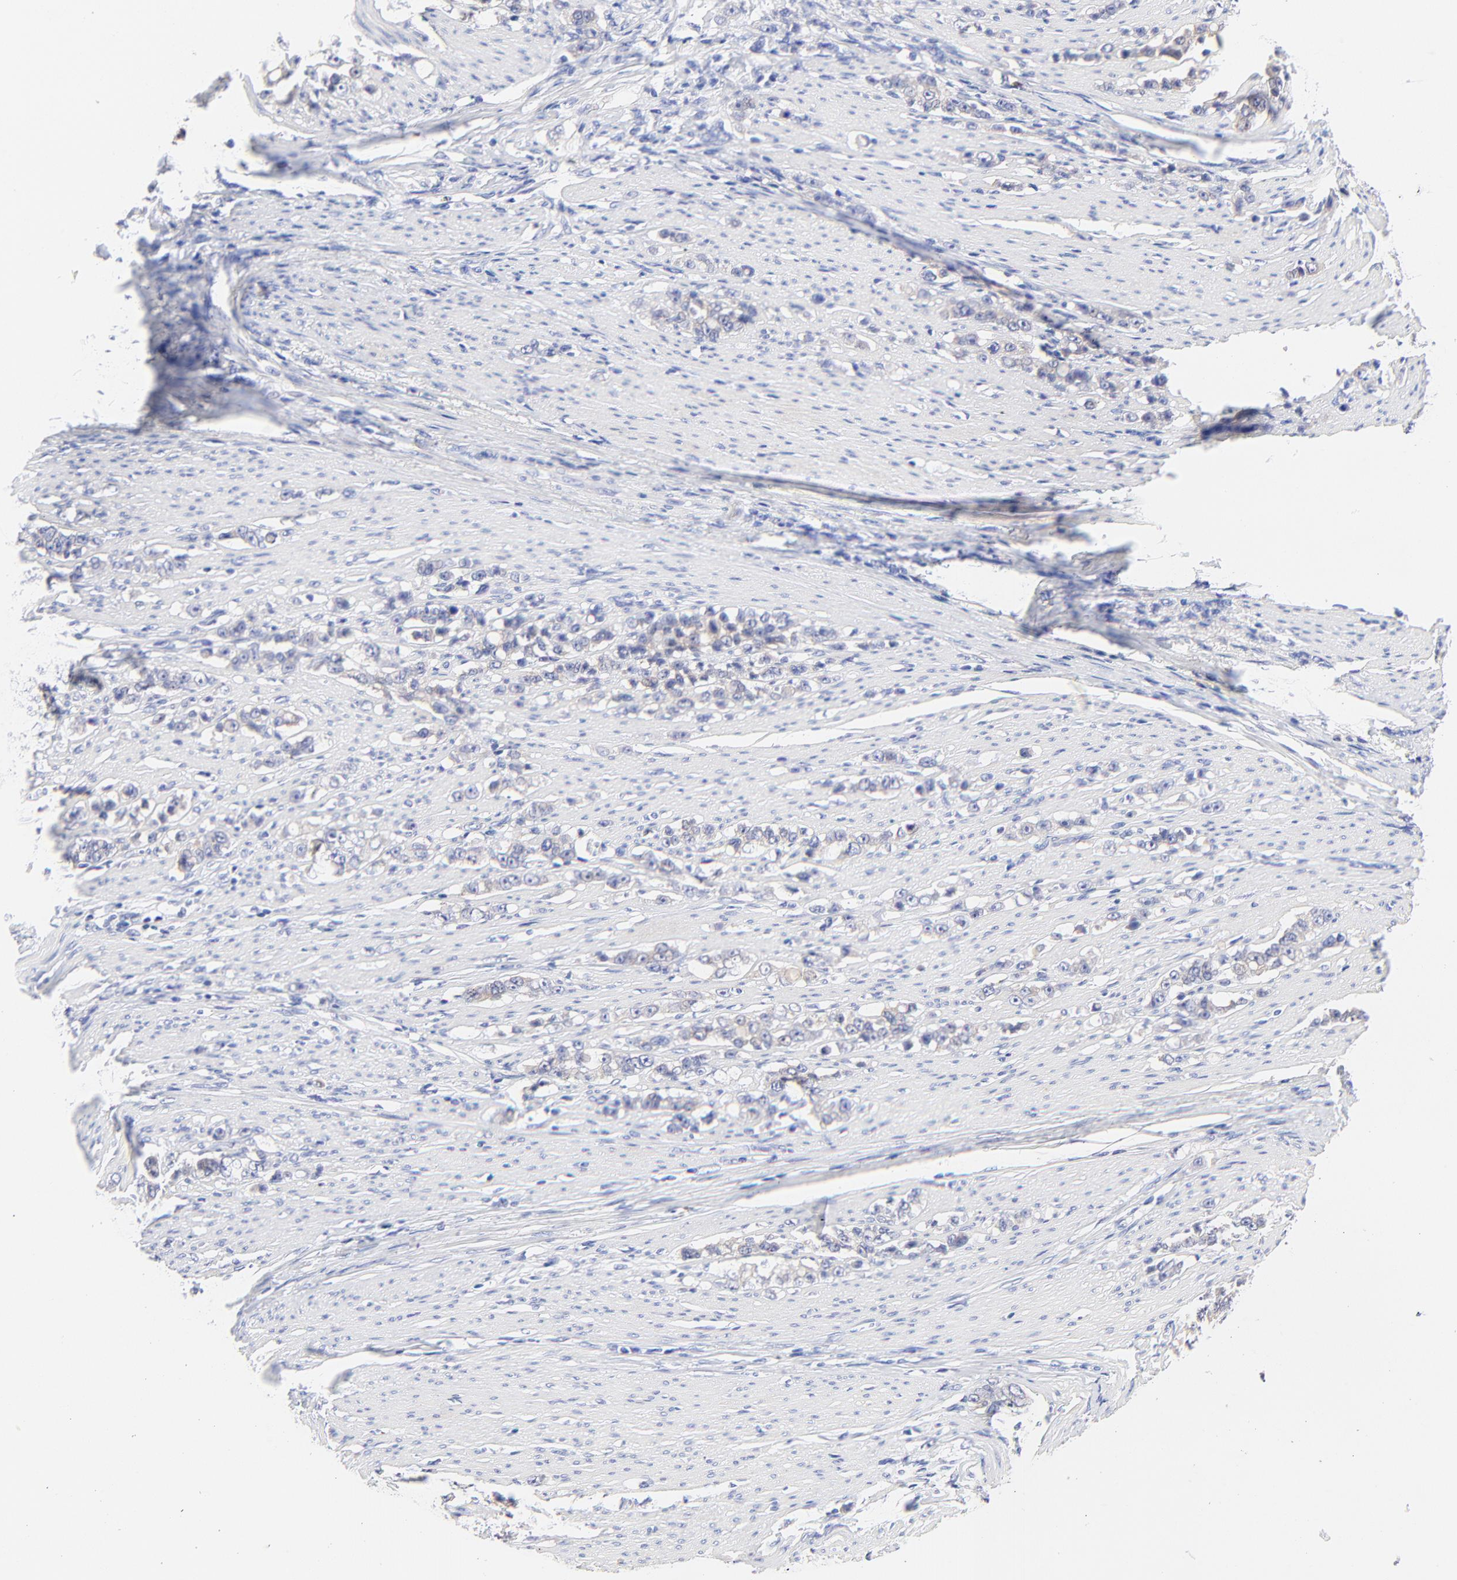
{"staining": {"intensity": "weak", "quantity": "<25%", "location": "cytoplasmic/membranous"}, "tissue": "stomach cancer", "cell_type": "Tumor cells", "image_type": "cancer", "snomed": [{"axis": "morphology", "description": "Adenocarcinoma, NOS"}, {"axis": "topography", "description": "Stomach, lower"}], "caption": "There is no significant expression in tumor cells of stomach cancer. The staining is performed using DAB (3,3'-diaminobenzidine) brown chromogen with nuclei counter-stained in using hematoxylin.", "gene": "EBP", "patient": {"sex": "male", "age": 88}}